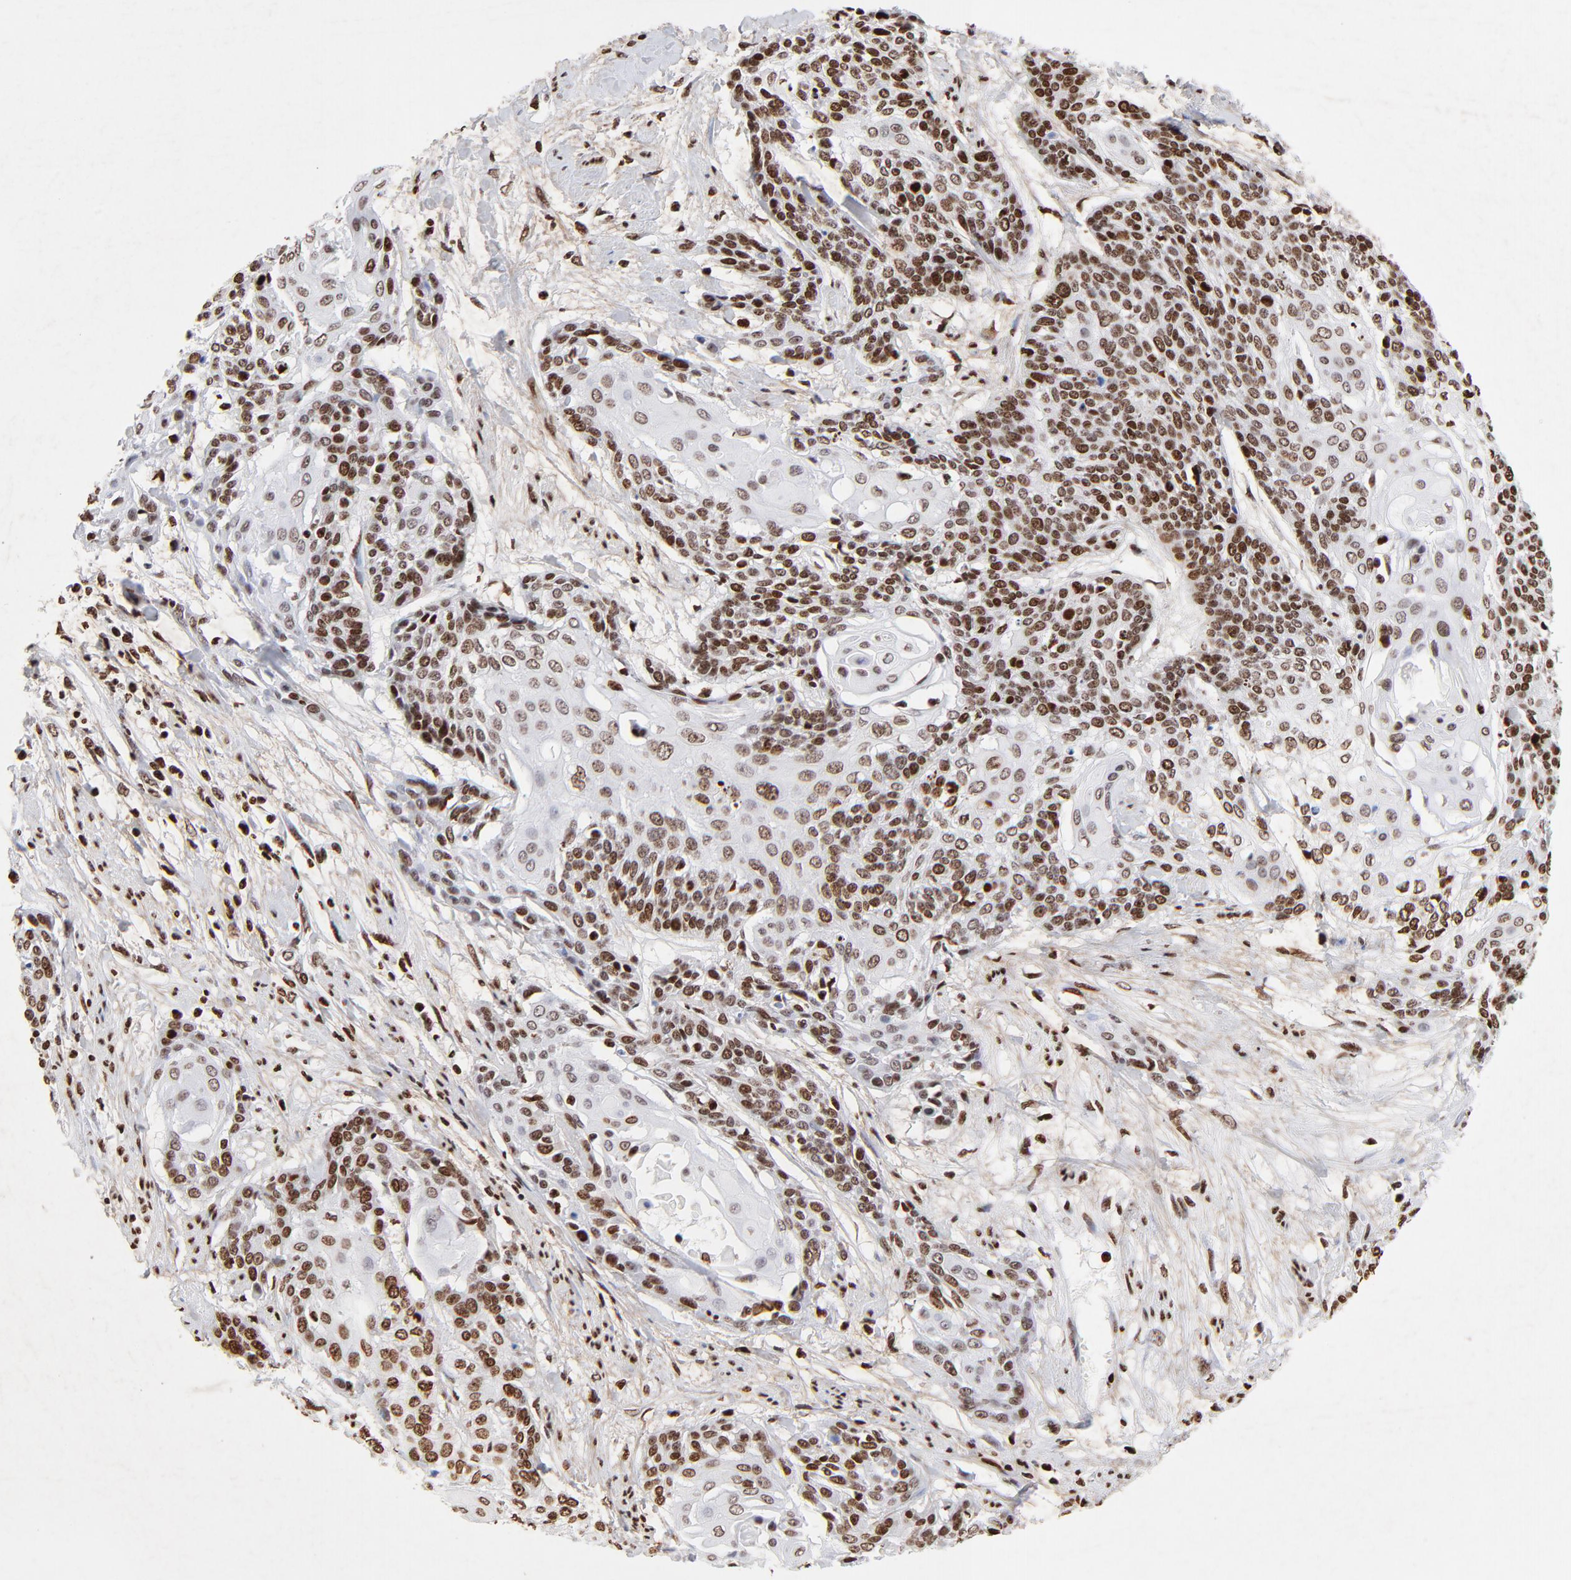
{"staining": {"intensity": "moderate", "quantity": "25%-75%", "location": "nuclear"}, "tissue": "cervical cancer", "cell_type": "Tumor cells", "image_type": "cancer", "snomed": [{"axis": "morphology", "description": "Squamous cell carcinoma, NOS"}, {"axis": "topography", "description": "Cervix"}], "caption": "This is an image of IHC staining of cervical cancer (squamous cell carcinoma), which shows moderate expression in the nuclear of tumor cells.", "gene": "FBH1", "patient": {"sex": "female", "age": 57}}